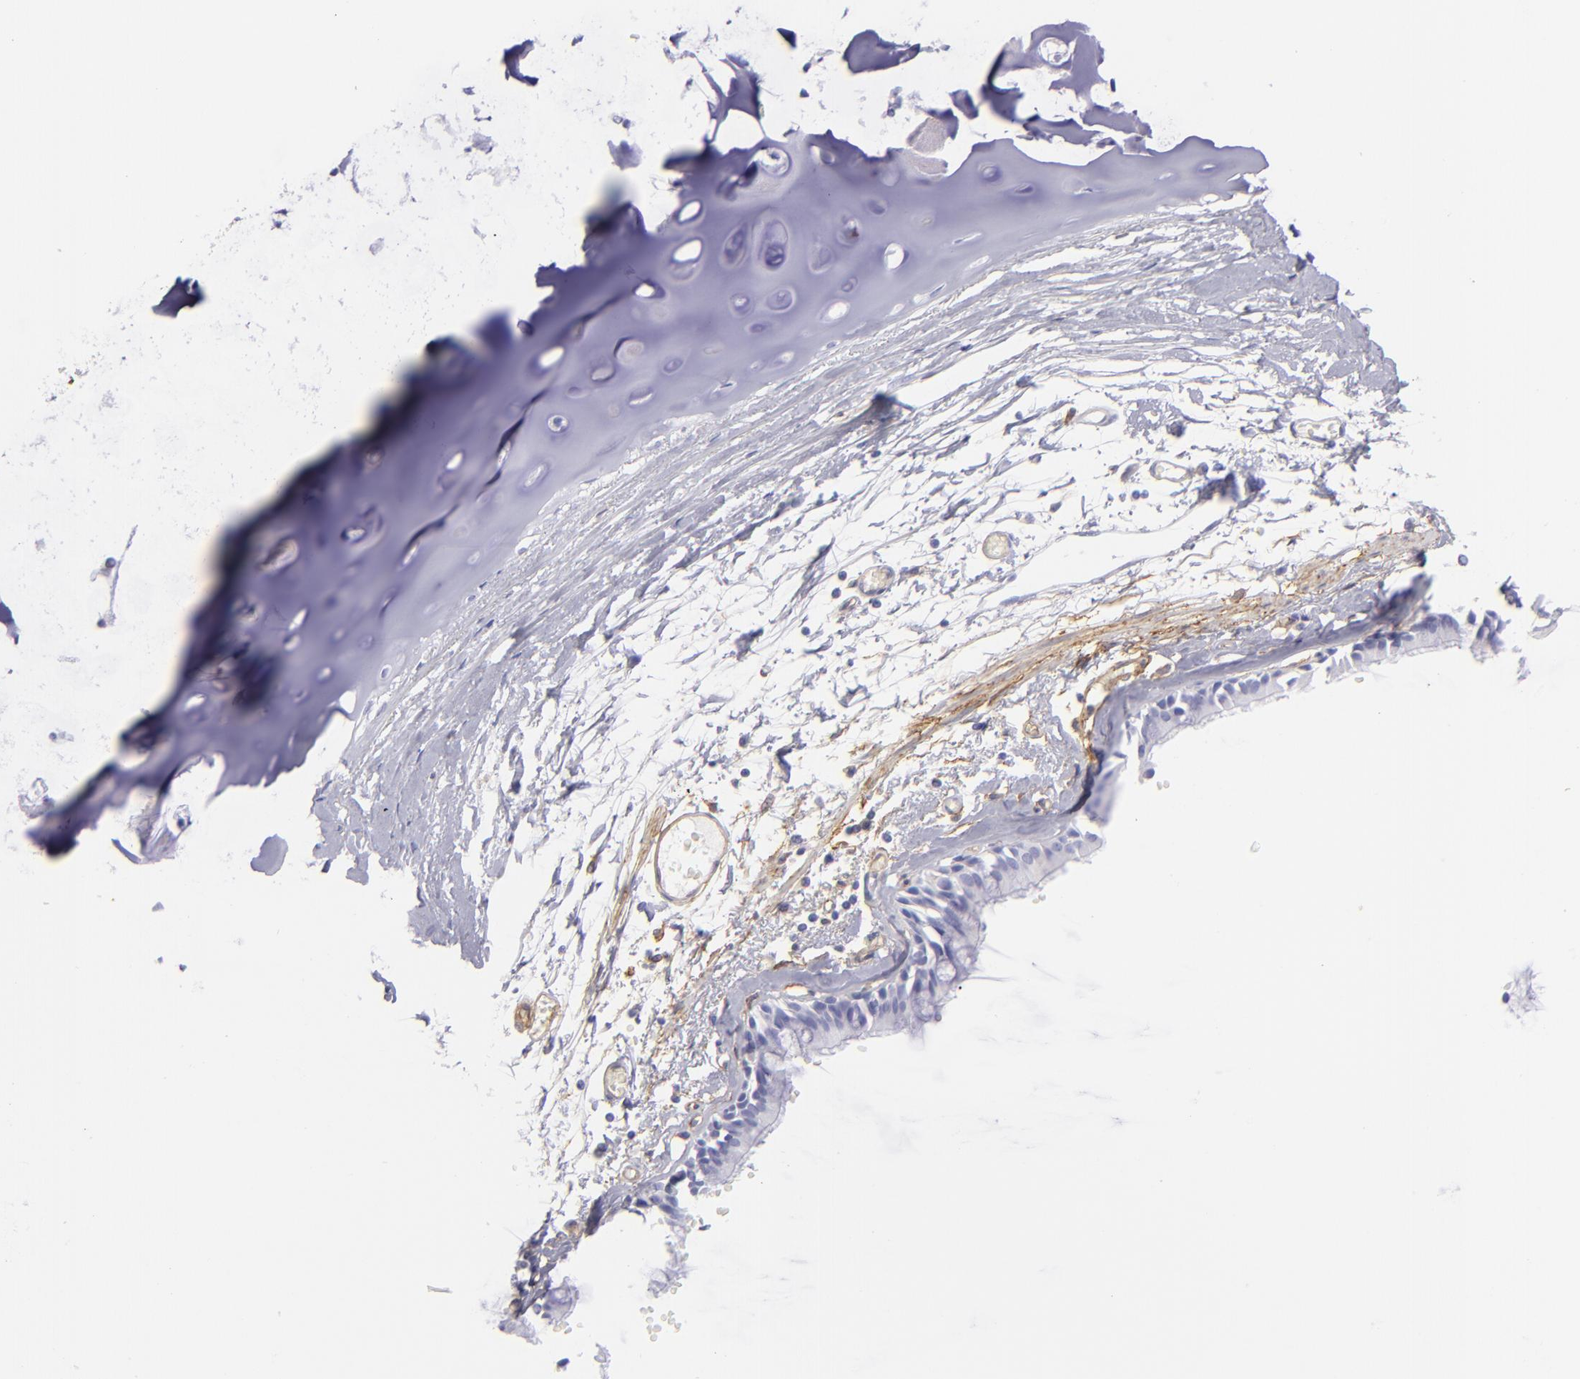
{"staining": {"intensity": "negative", "quantity": "none", "location": "none"}, "tissue": "adipose tissue", "cell_type": "Adipocytes", "image_type": "normal", "snomed": [{"axis": "morphology", "description": "Normal tissue, NOS"}, {"axis": "topography", "description": "Bronchus"}, {"axis": "topography", "description": "Lung"}], "caption": "IHC histopathology image of unremarkable adipose tissue: human adipose tissue stained with DAB (3,3'-diaminobenzidine) reveals no significant protein positivity in adipocytes. (DAB immunohistochemistry (IHC), high magnification).", "gene": "ENTPD1", "patient": {"sex": "female", "age": 56}}